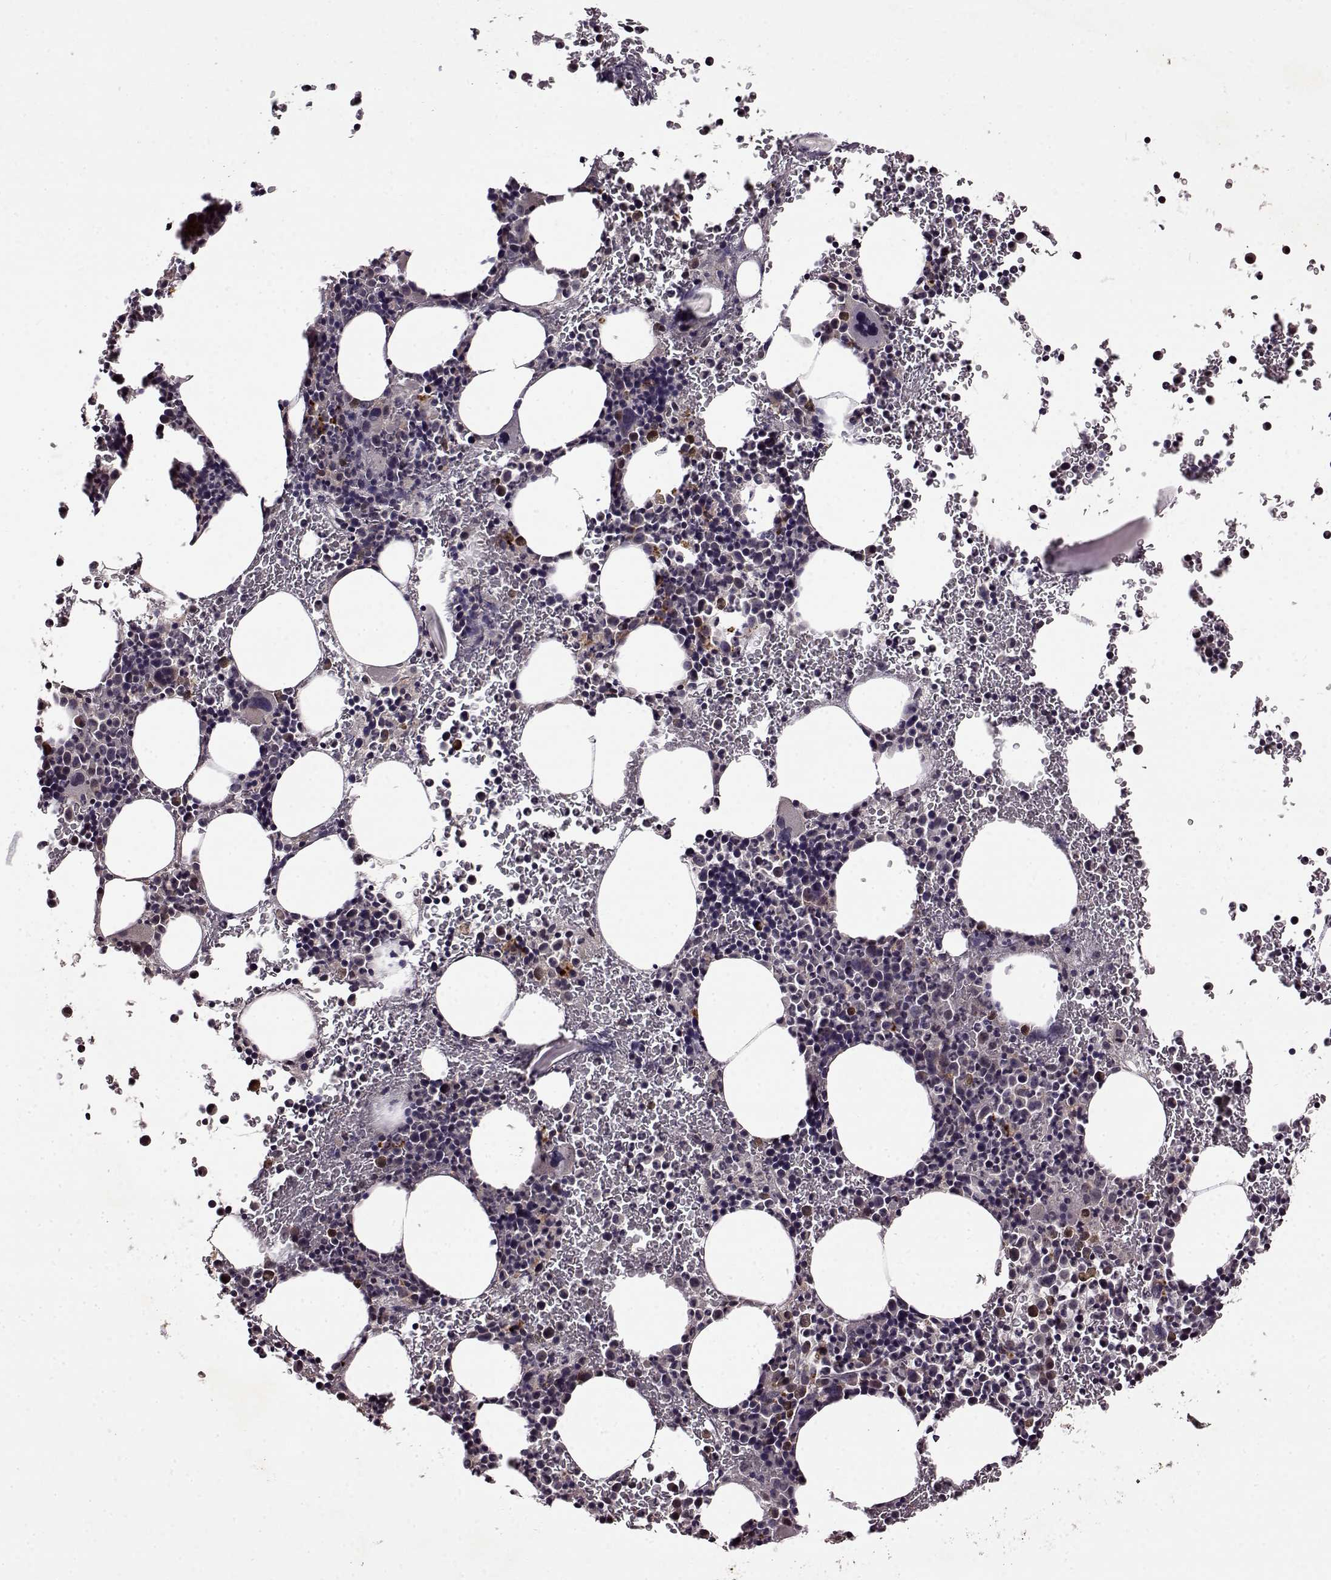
{"staining": {"intensity": "moderate", "quantity": "<25%", "location": "cytoplasmic/membranous"}, "tissue": "bone marrow", "cell_type": "Hematopoietic cells", "image_type": "normal", "snomed": [{"axis": "morphology", "description": "Normal tissue, NOS"}, {"axis": "topography", "description": "Bone marrow"}], "caption": "Hematopoietic cells show moderate cytoplasmic/membranous staining in approximately <25% of cells in normal bone marrow.", "gene": "MAIP1", "patient": {"sex": "male", "age": 72}}